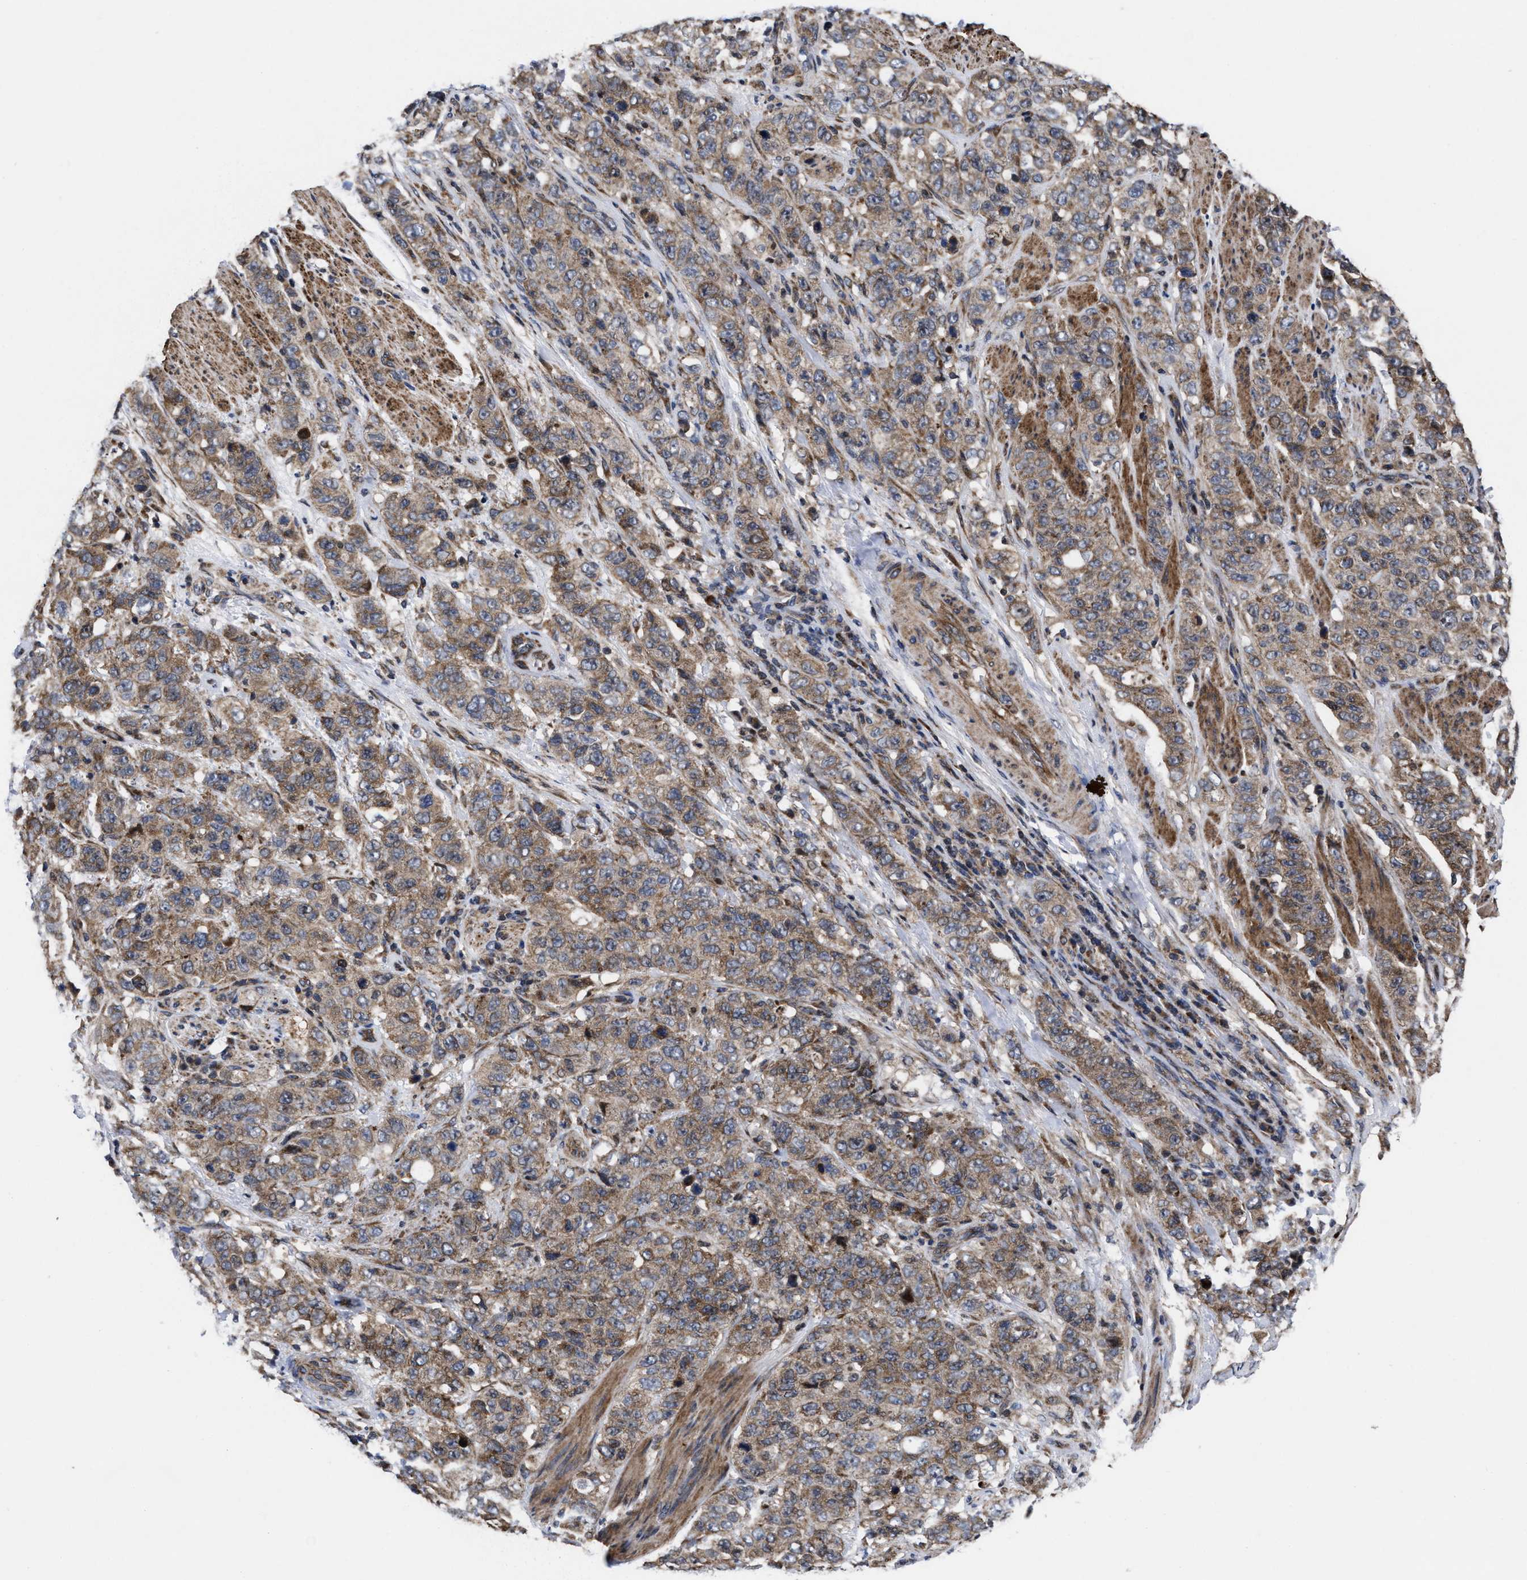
{"staining": {"intensity": "weak", "quantity": ">75%", "location": "cytoplasmic/membranous"}, "tissue": "stomach cancer", "cell_type": "Tumor cells", "image_type": "cancer", "snomed": [{"axis": "morphology", "description": "Adenocarcinoma, NOS"}, {"axis": "topography", "description": "Stomach"}], "caption": "Immunohistochemical staining of human stomach cancer reveals weak cytoplasmic/membranous protein expression in about >75% of tumor cells.", "gene": "MRPL50", "patient": {"sex": "male", "age": 48}}